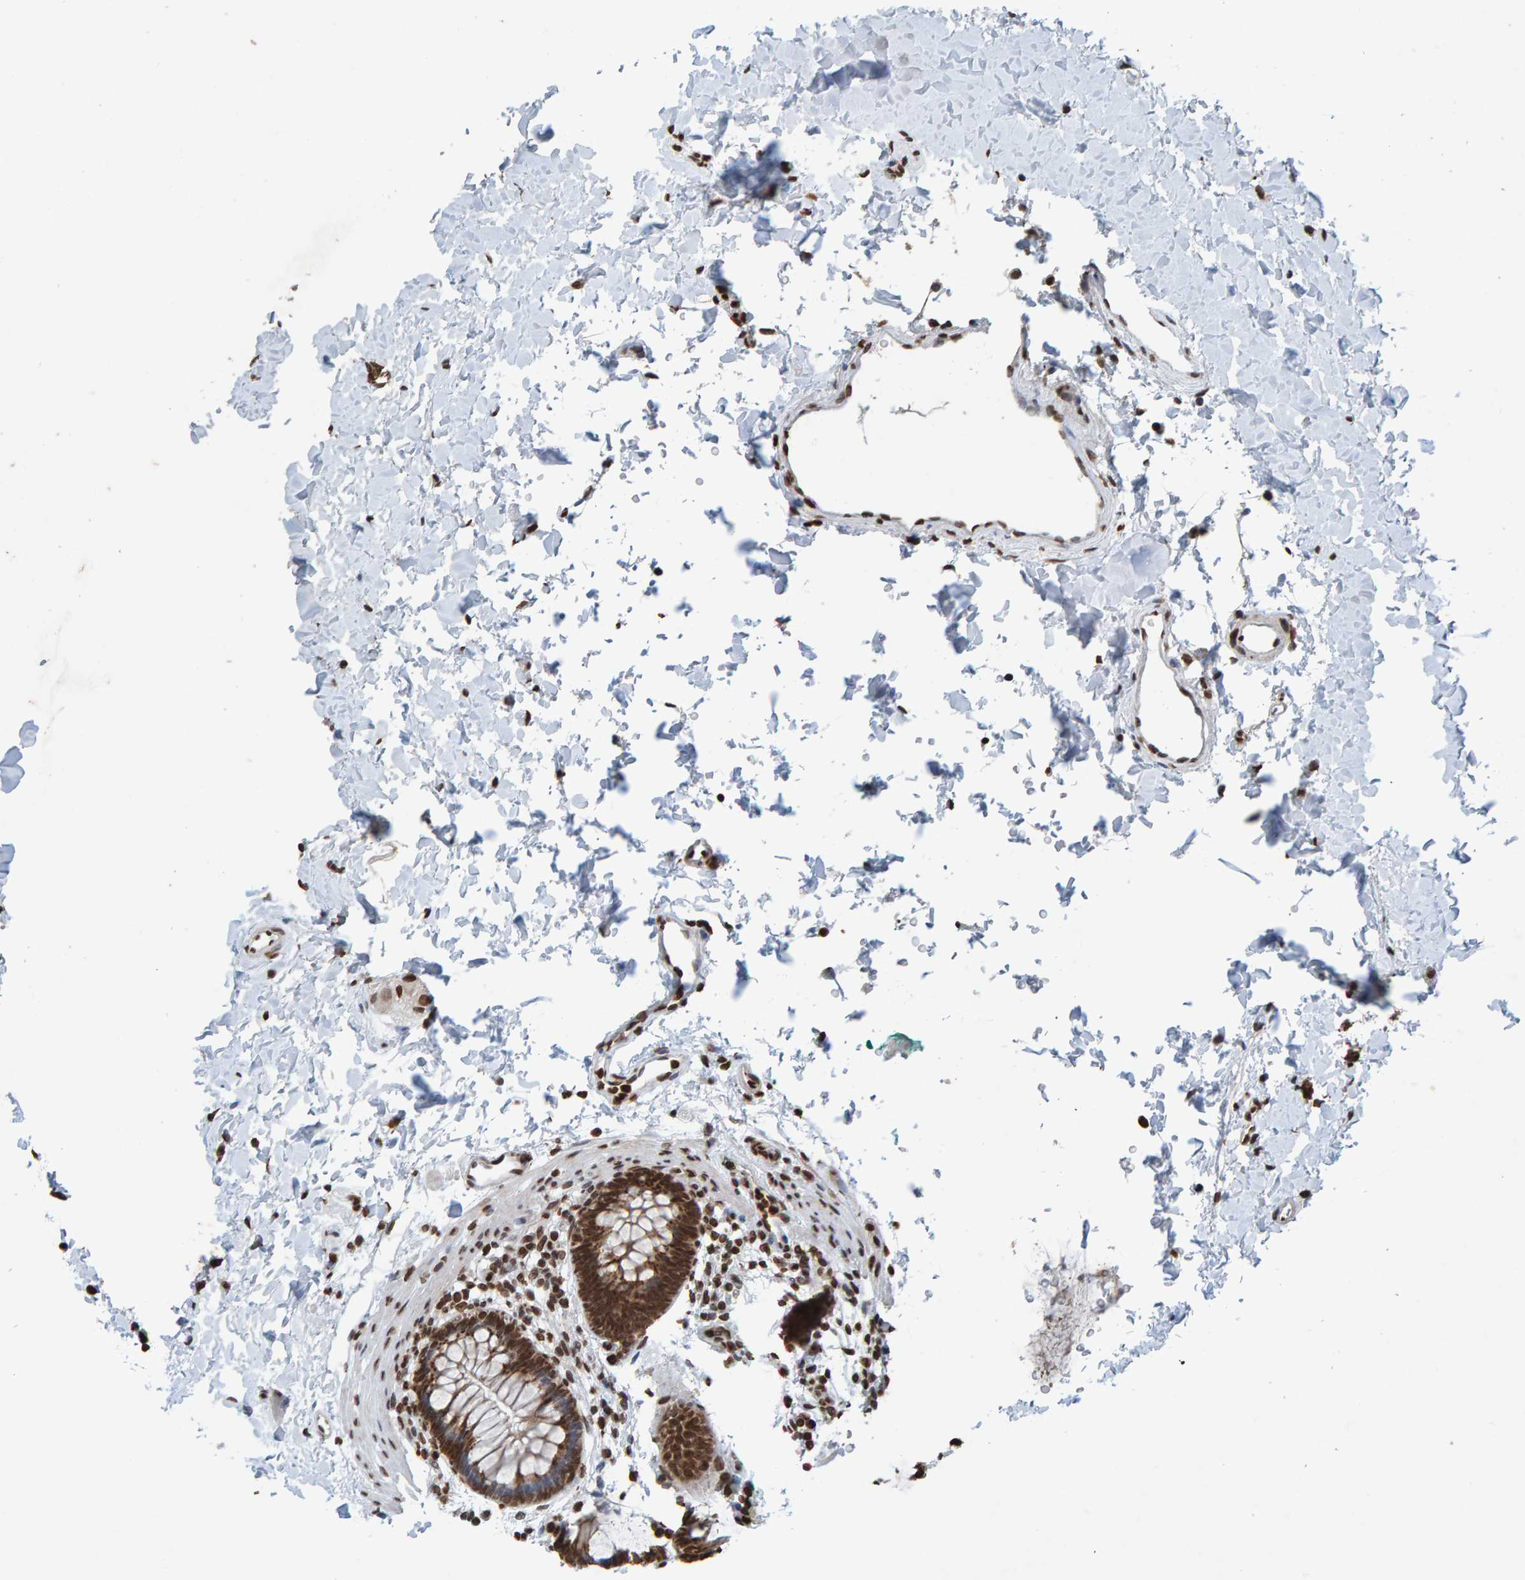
{"staining": {"intensity": "moderate", "quantity": ">75%", "location": "cytoplasmic/membranous,nuclear"}, "tissue": "rectum", "cell_type": "Glandular cells", "image_type": "normal", "snomed": [{"axis": "morphology", "description": "Normal tissue, NOS"}, {"axis": "topography", "description": "Rectum"}], "caption": "Rectum stained with immunohistochemistry demonstrates moderate cytoplasmic/membranous,nuclear staining in approximately >75% of glandular cells.", "gene": "H2AZ1", "patient": {"sex": "female", "age": 24}}